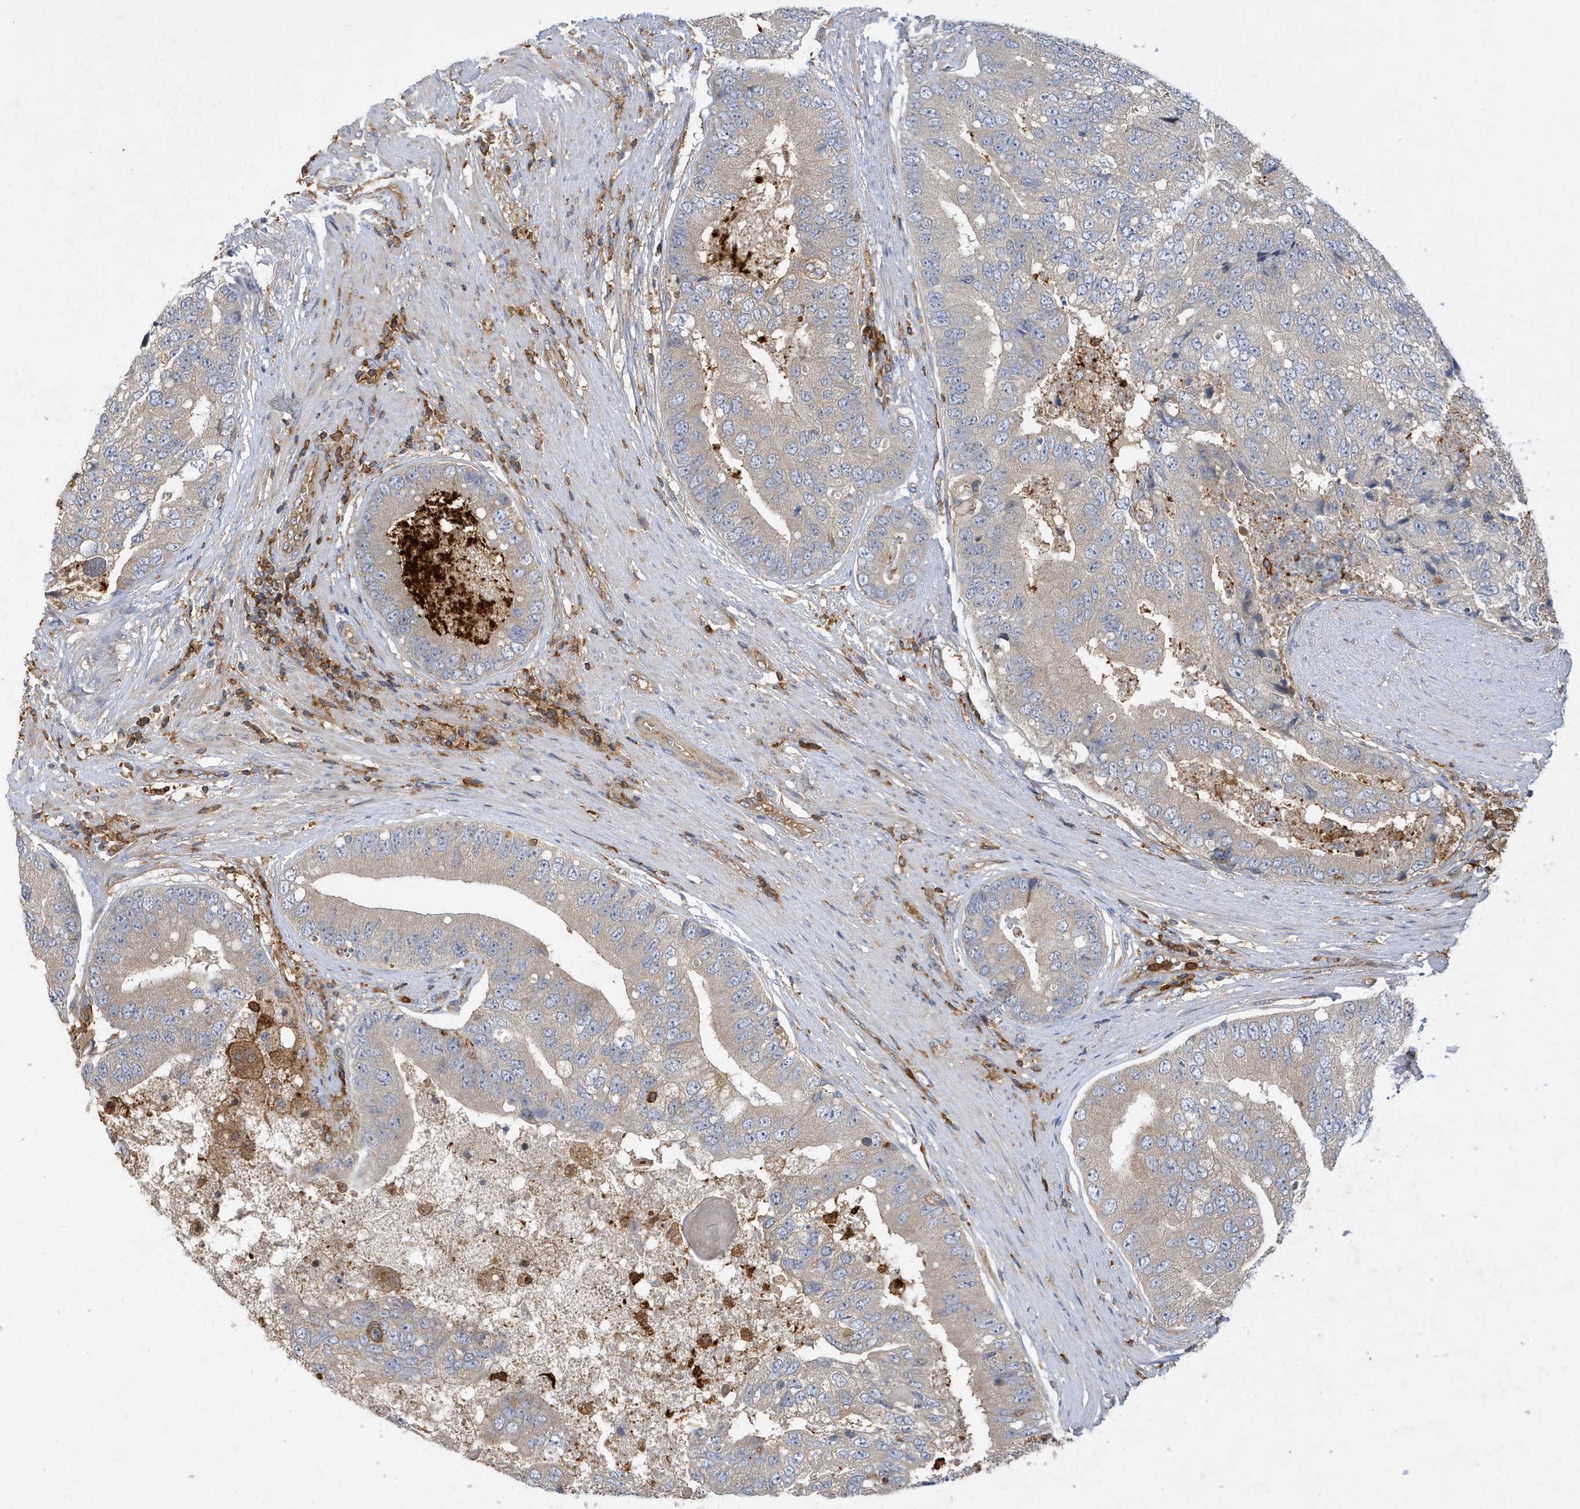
{"staining": {"intensity": "weak", "quantity": ">75%", "location": "cytoplasmic/membranous"}, "tissue": "prostate cancer", "cell_type": "Tumor cells", "image_type": "cancer", "snomed": [{"axis": "morphology", "description": "Adenocarcinoma, High grade"}, {"axis": "topography", "description": "Prostate"}], "caption": "High-grade adenocarcinoma (prostate) stained with a brown dye demonstrates weak cytoplasmic/membranous positive positivity in approximately >75% of tumor cells.", "gene": "LAPTM4A", "patient": {"sex": "male", "age": 70}}